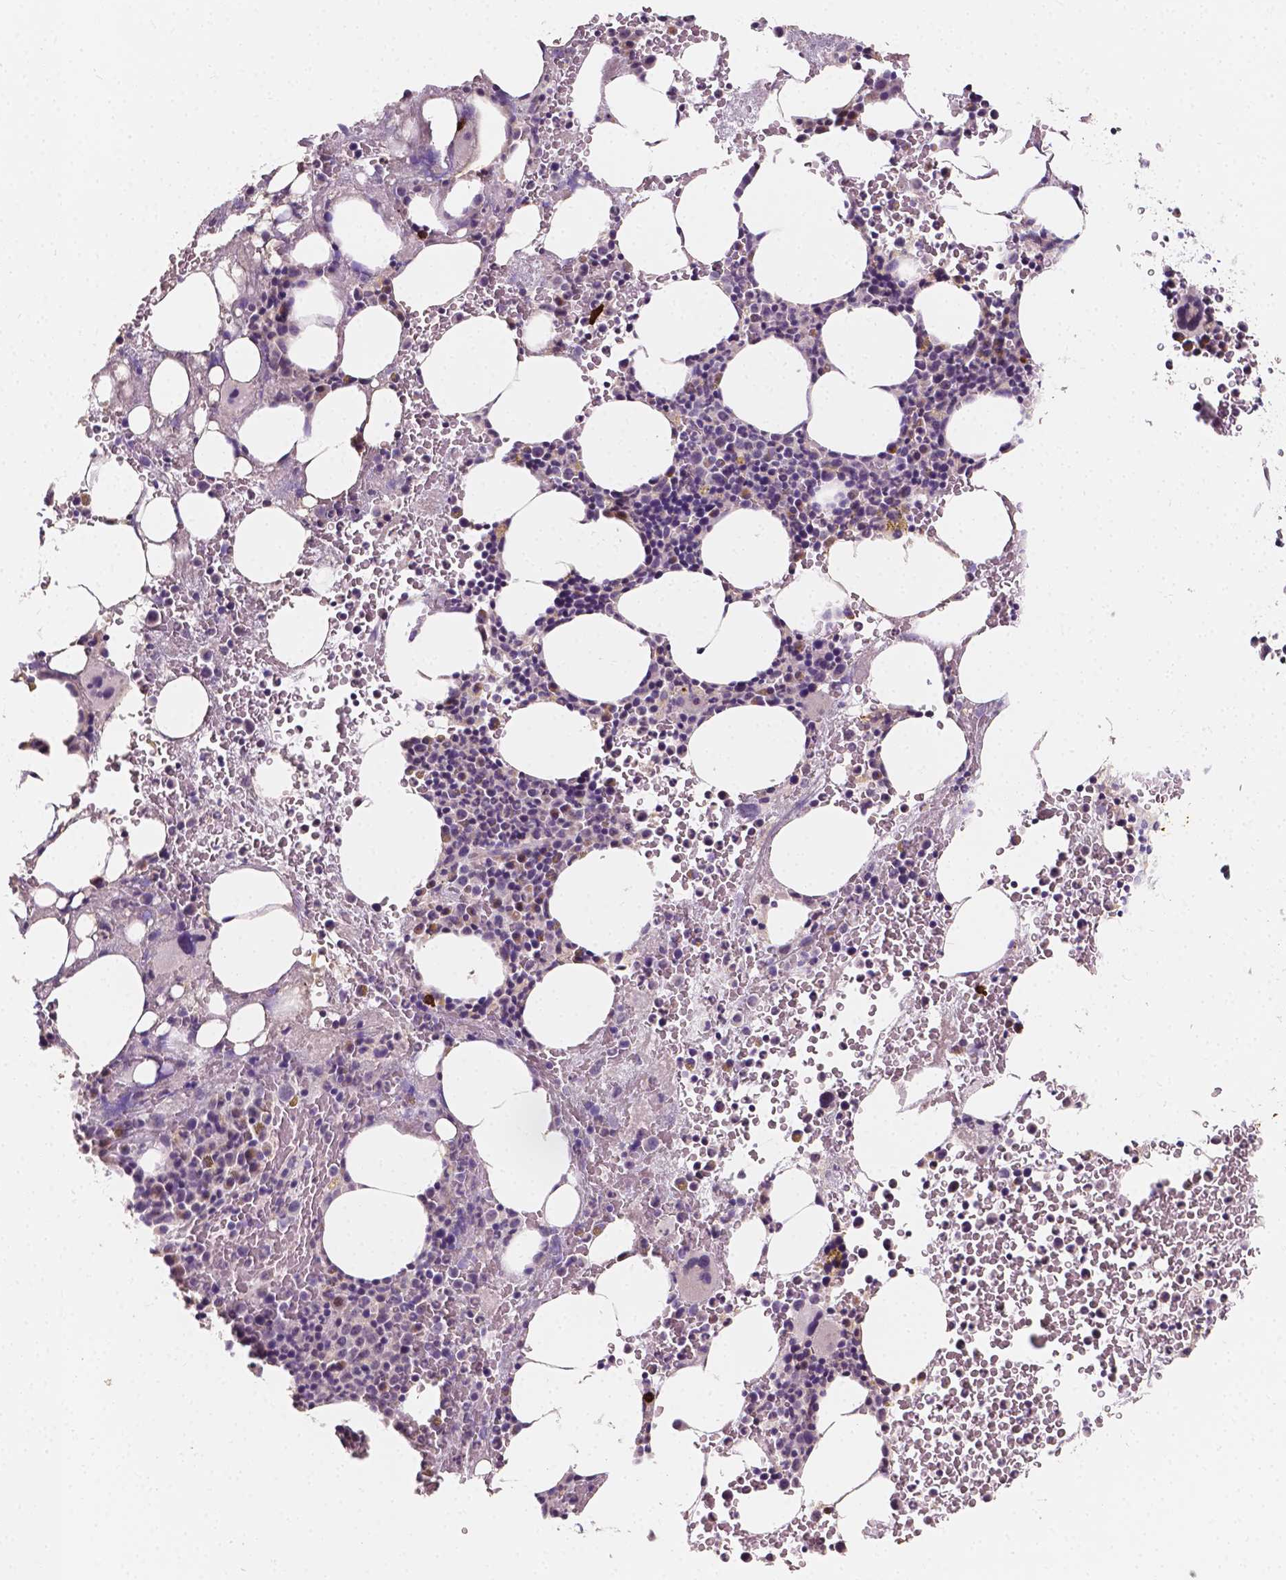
{"staining": {"intensity": "negative", "quantity": "none", "location": "none"}, "tissue": "bone marrow", "cell_type": "Hematopoietic cells", "image_type": "normal", "snomed": [{"axis": "morphology", "description": "Normal tissue, NOS"}, {"axis": "topography", "description": "Bone marrow"}], "caption": "Immunohistochemistry of benign bone marrow displays no expression in hematopoietic cells.", "gene": "SIRT2", "patient": {"sex": "female", "age": 56}}